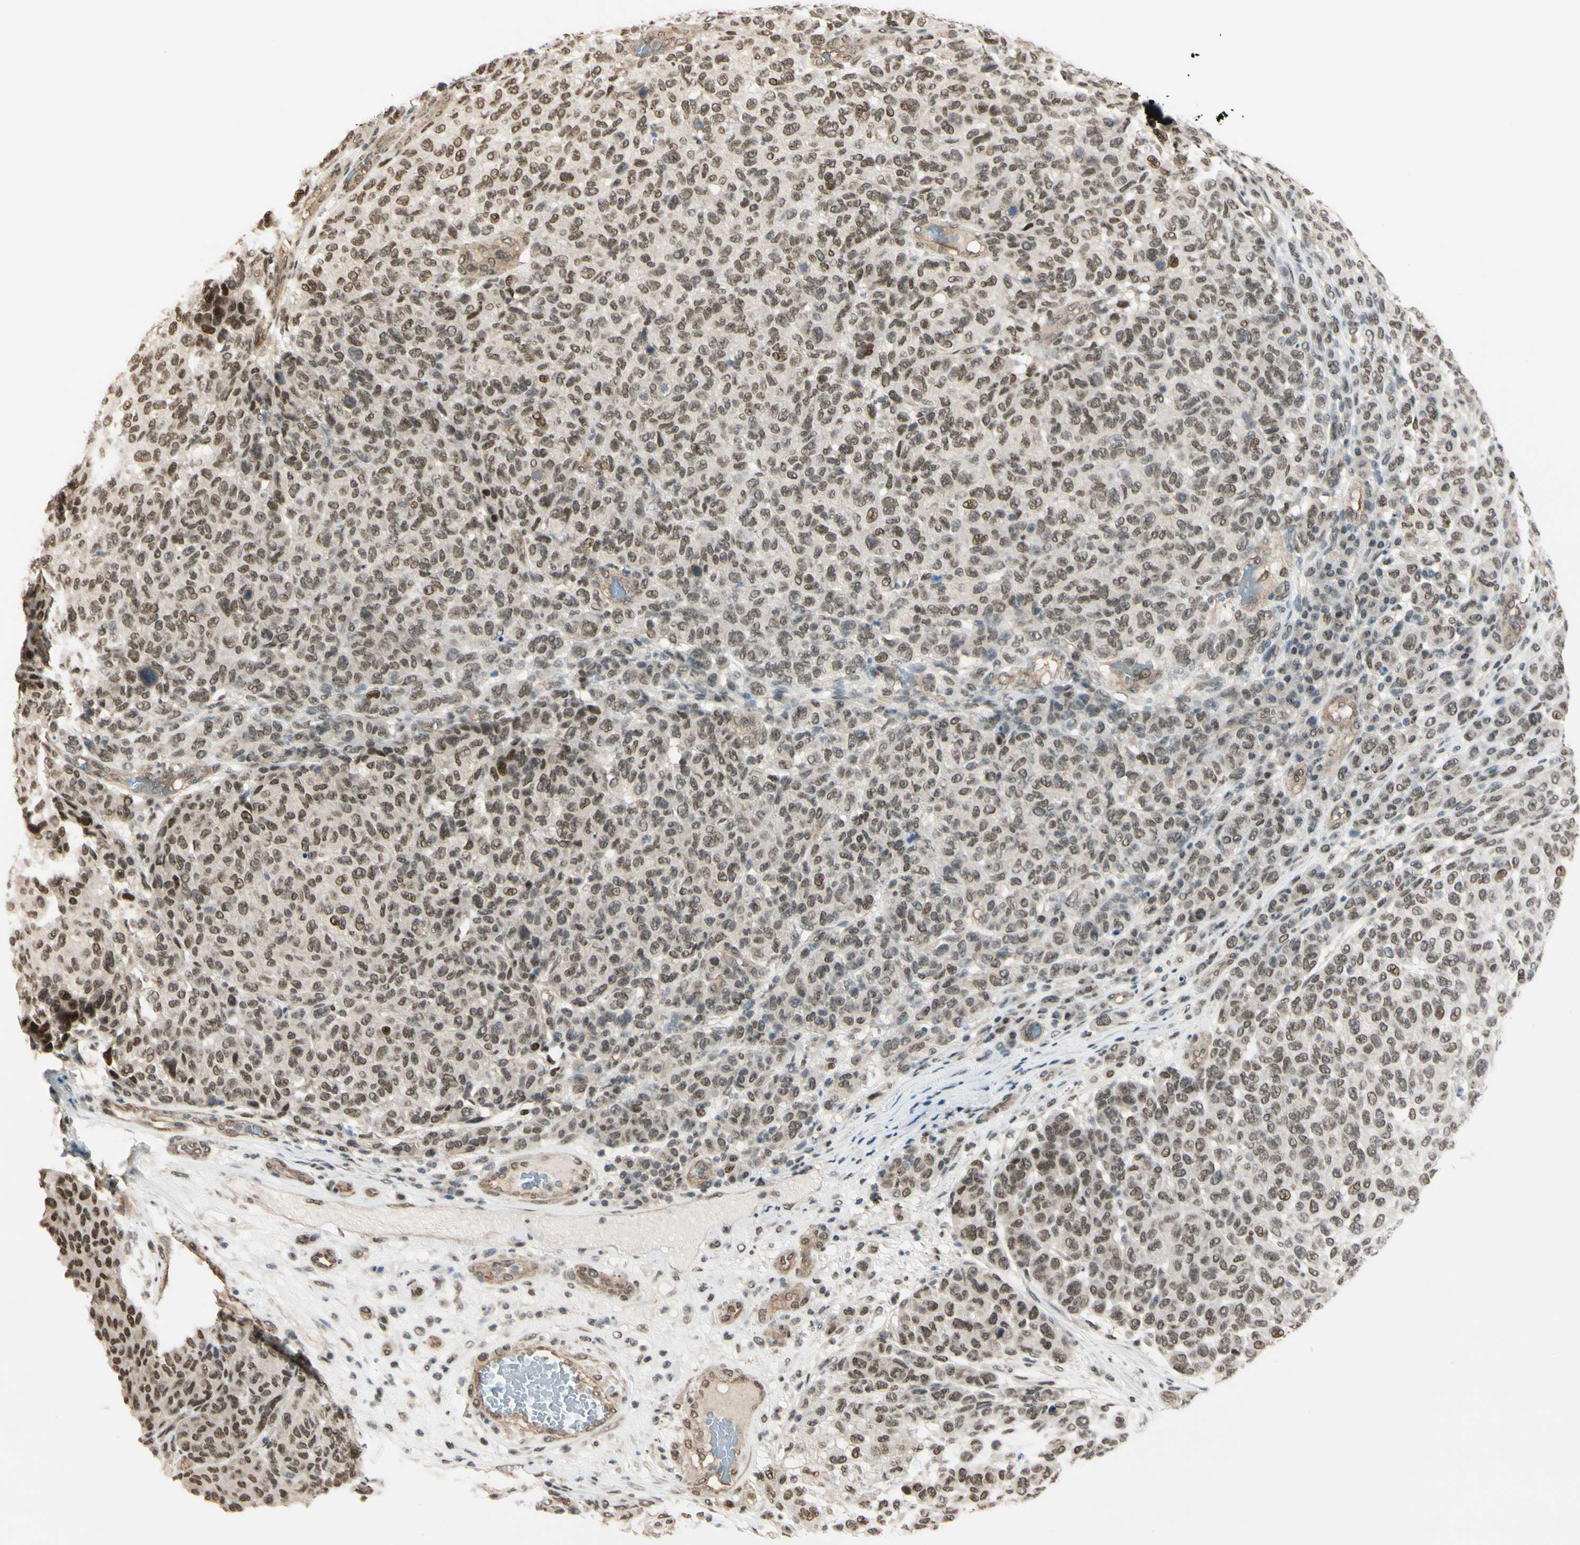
{"staining": {"intensity": "weak", "quantity": ">75%", "location": "nuclear"}, "tissue": "melanoma", "cell_type": "Tumor cells", "image_type": "cancer", "snomed": [{"axis": "morphology", "description": "Malignant melanoma, NOS"}, {"axis": "topography", "description": "Skin"}], "caption": "Melanoma was stained to show a protein in brown. There is low levels of weak nuclear positivity in about >75% of tumor cells.", "gene": "SUFU", "patient": {"sex": "male", "age": 59}}